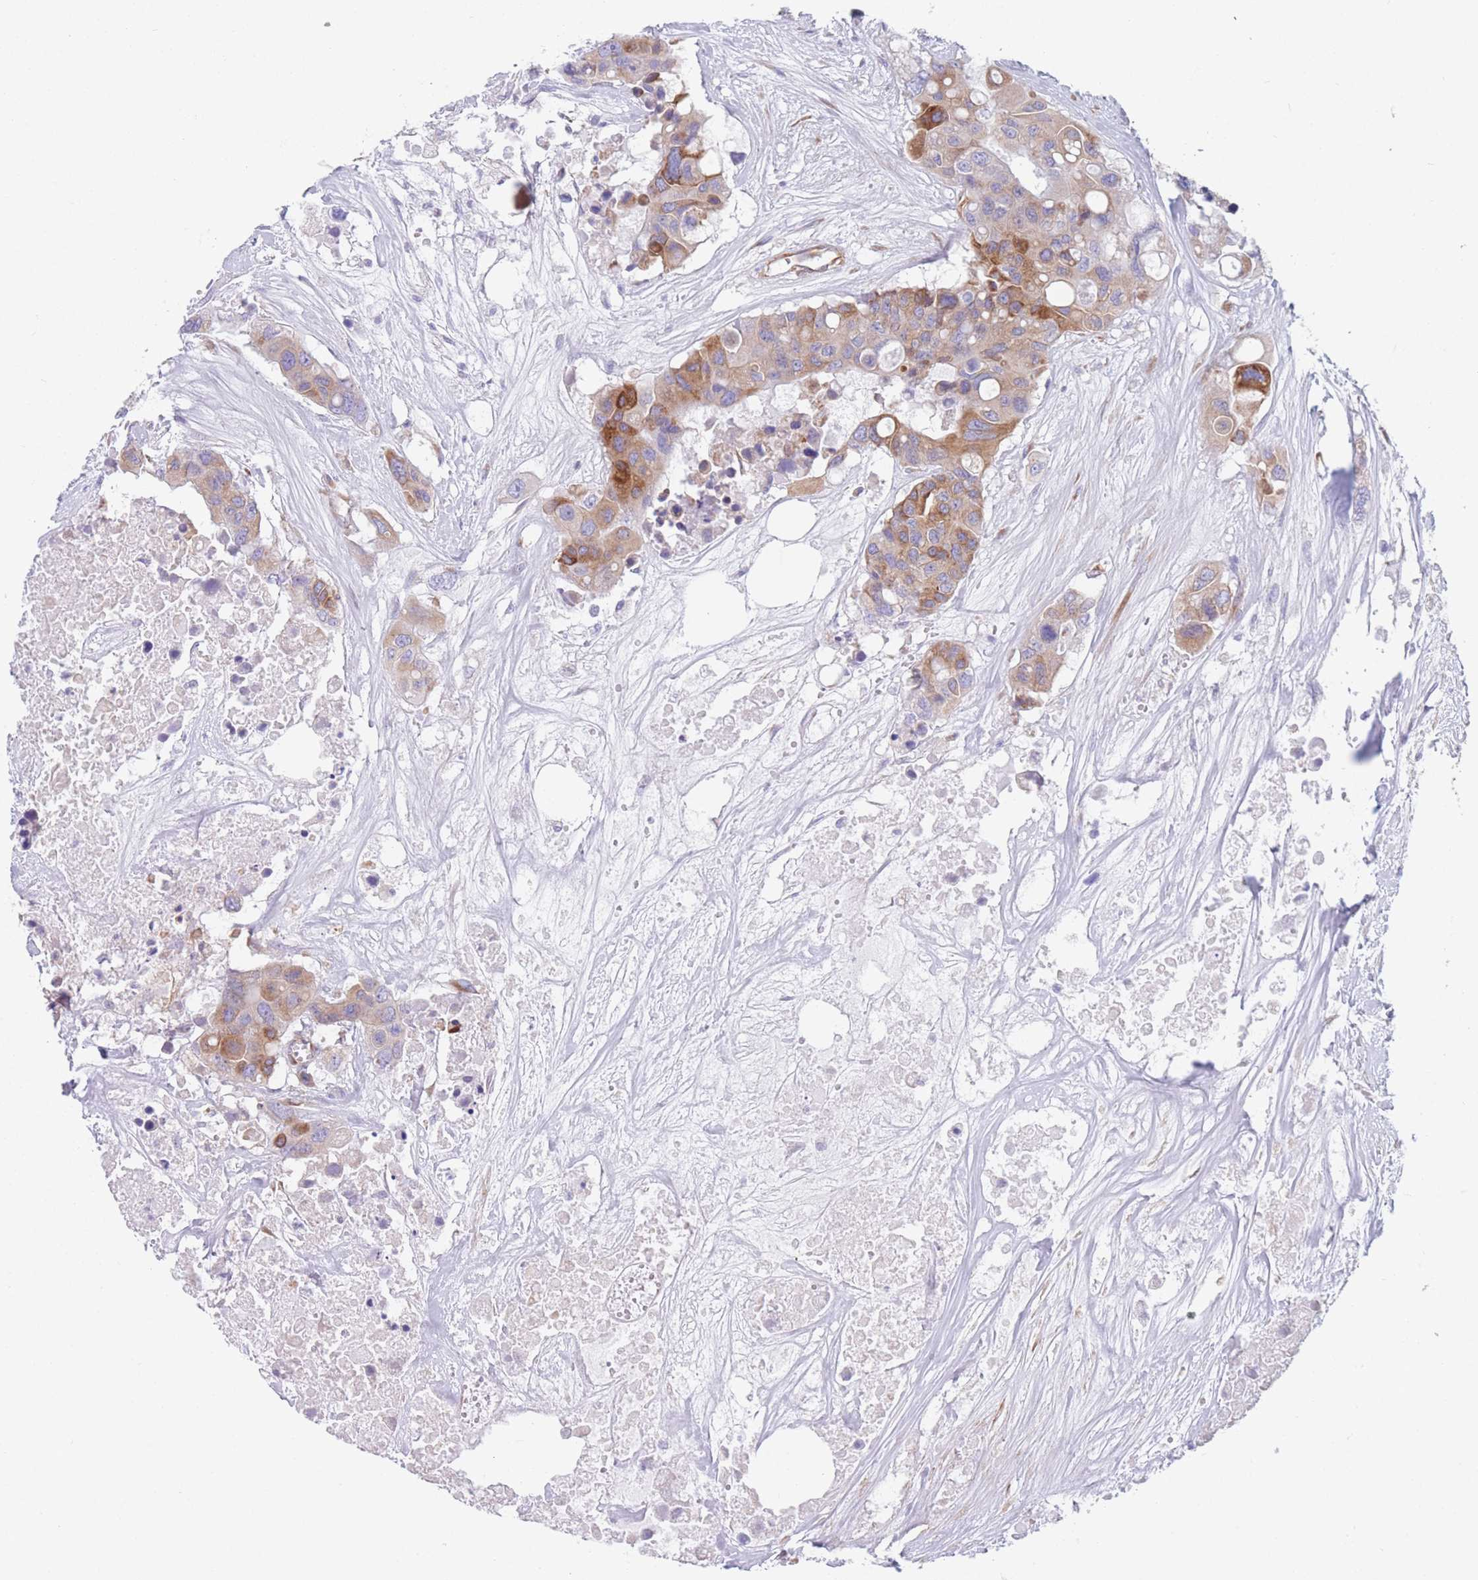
{"staining": {"intensity": "moderate", "quantity": "<25%", "location": "cytoplasmic/membranous"}, "tissue": "colorectal cancer", "cell_type": "Tumor cells", "image_type": "cancer", "snomed": [{"axis": "morphology", "description": "Adenocarcinoma, NOS"}, {"axis": "topography", "description": "Colon"}], "caption": "An immunohistochemistry (IHC) histopathology image of tumor tissue is shown. Protein staining in brown shows moderate cytoplasmic/membranous positivity in adenocarcinoma (colorectal) within tumor cells.", "gene": "AK9", "patient": {"sex": "male", "age": 77}}